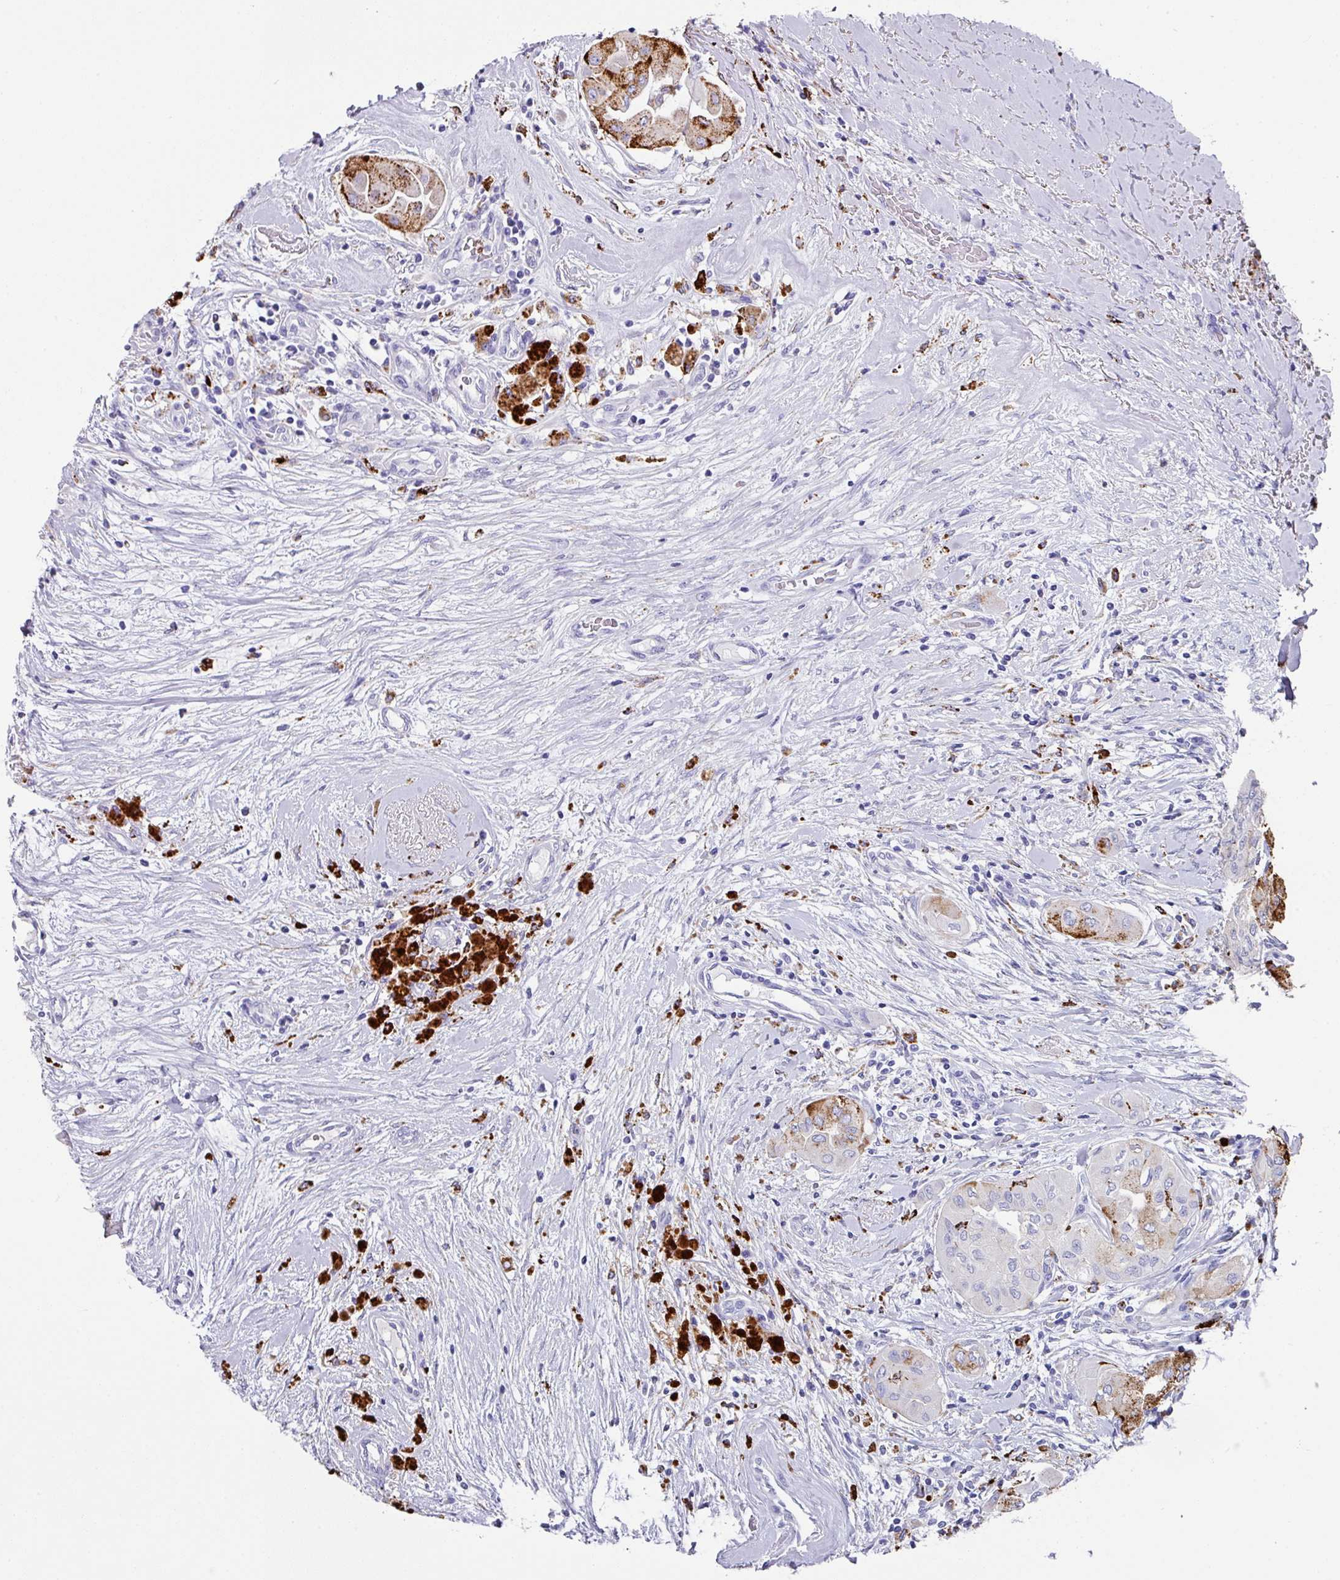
{"staining": {"intensity": "strong", "quantity": "<25%", "location": "cytoplasmic/membranous"}, "tissue": "thyroid cancer", "cell_type": "Tumor cells", "image_type": "cancer", "snomed": [{"axis": "morphology", "description": "Papillary adenocarcinoma, NOS"}, {"axis": "topography", "description": "Thyroid gland"}], "caption": "There is medium levels of strong cytoplasmic/membranous staining in tumor cells of papillary adenocarcinoma (thyroid), as demonstrated by immunohistochemical staining (brown color).", "gene": "CPVL", "patient": {"sex": "female", "age": 59}}